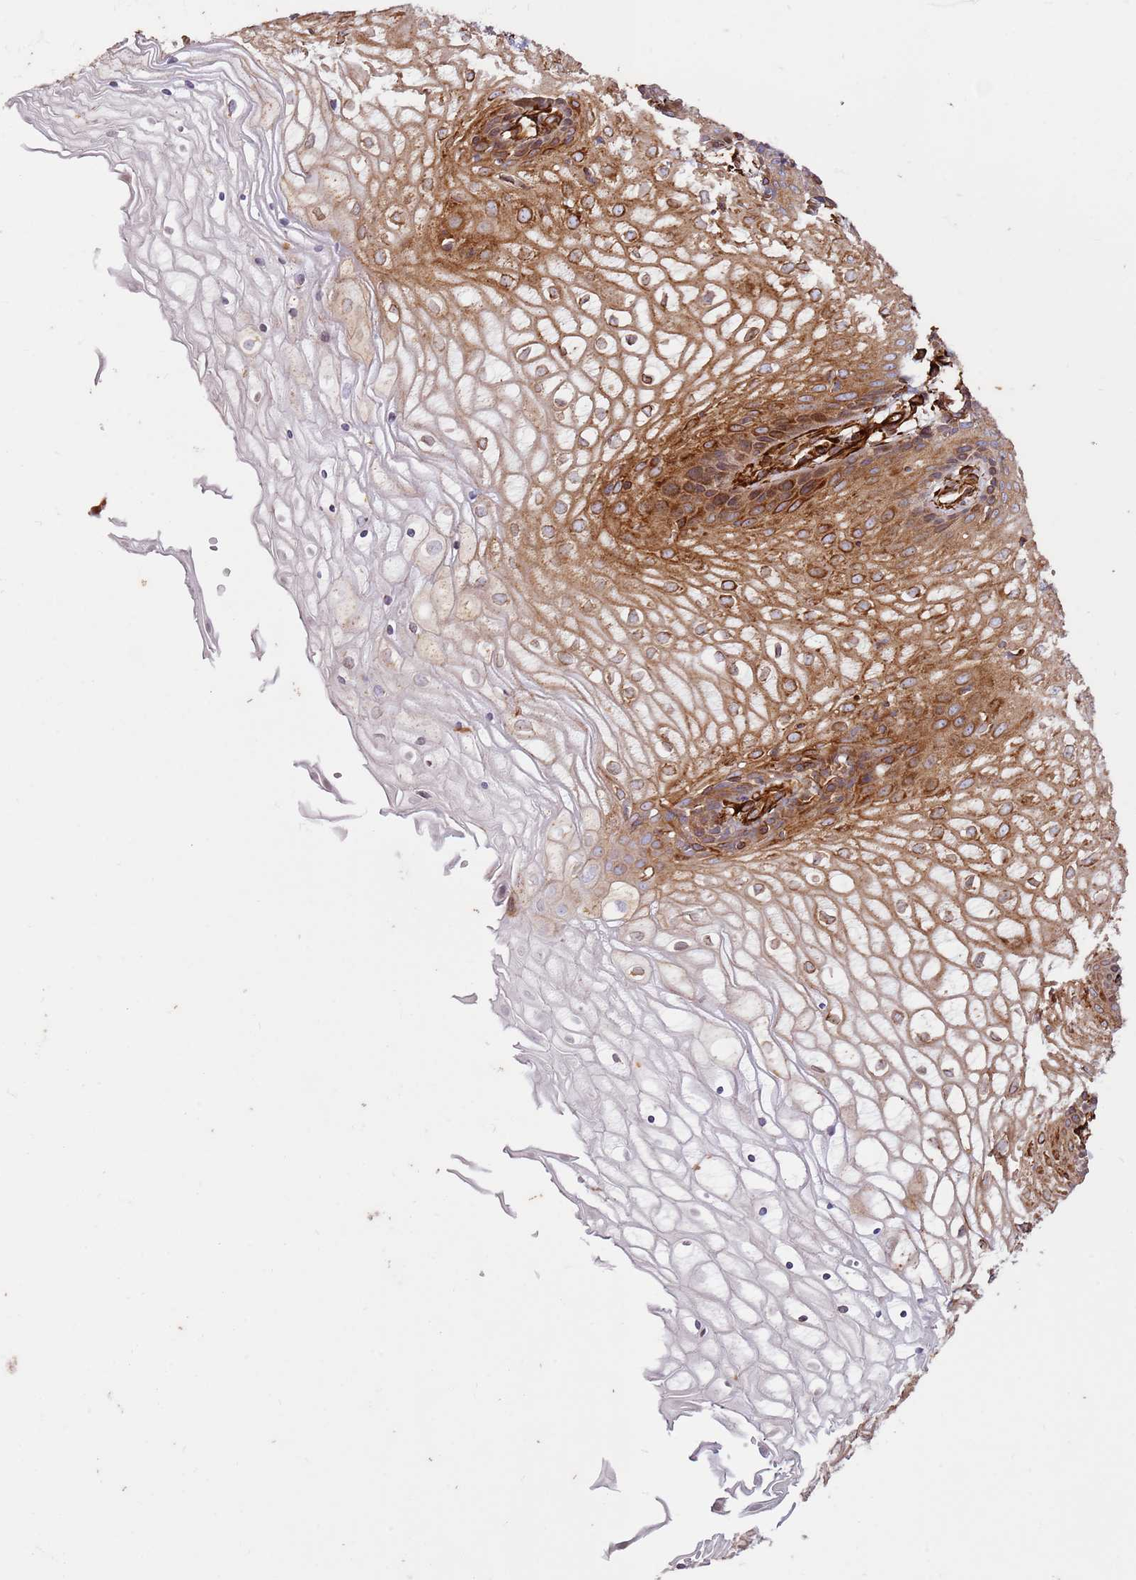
{"staining": {"intensity": "moderate", "quantity": "25%-75%", "location": "cytoplasmic/membranous"}, "tissue": "vagina", "cell_type": "Squamous epithelial cells", "image_type": "normal", "snomed": [{"axis": "morphology", "description": "Normal tissue, NOS"}, {"axis": "topography", "description": "Vagina"}], "caption": "IHC of unremarkable vagina exhibits medium levels of moderate cytoplasmic/membranous staining in about 25%-75% of squamous epithelial cells.", "gene": "MRGPRE", "patient": {"sex": "female", "age": 34}}